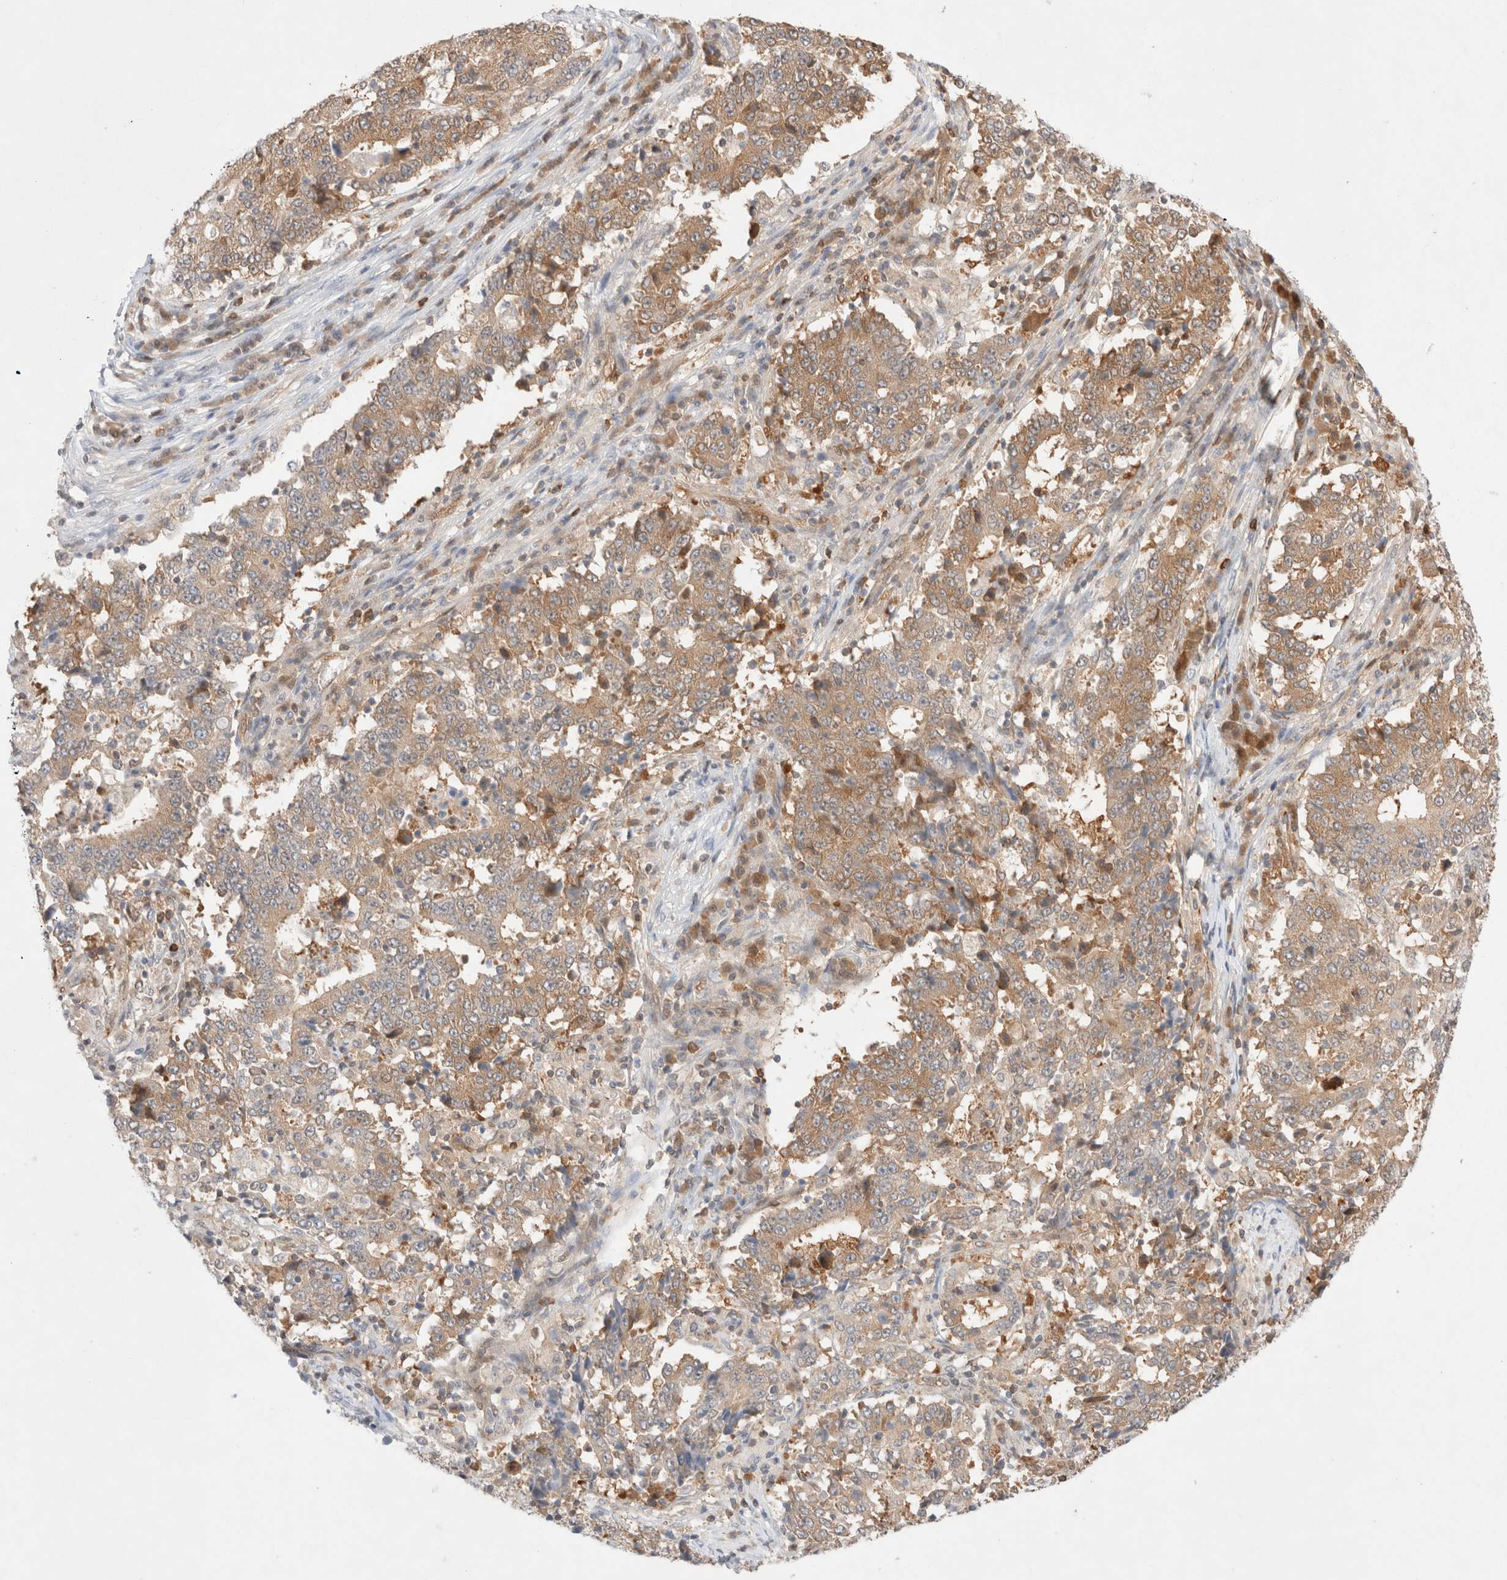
{"staining": {"intensity": "moderate", "quantity": ">75%", "location": "cytoplasmic/membranous"}, "tissue": "stomach cancer", "cell_type": "Tumor cells", "image_type": "cancer", "snomed": [{"axis": "morphology", "description": "Adenocarcinoma, NOS"}, {"axis": "topography", "description": "Stomach"}], "caption": "Protein staining demonstrates moderate cytoplasmic/membranous expression in approximately >75% of tumor cells in adenocarcinoma (stomach).", "gene": "STARD10", "patient": {"sex": "male", "age": 59}}